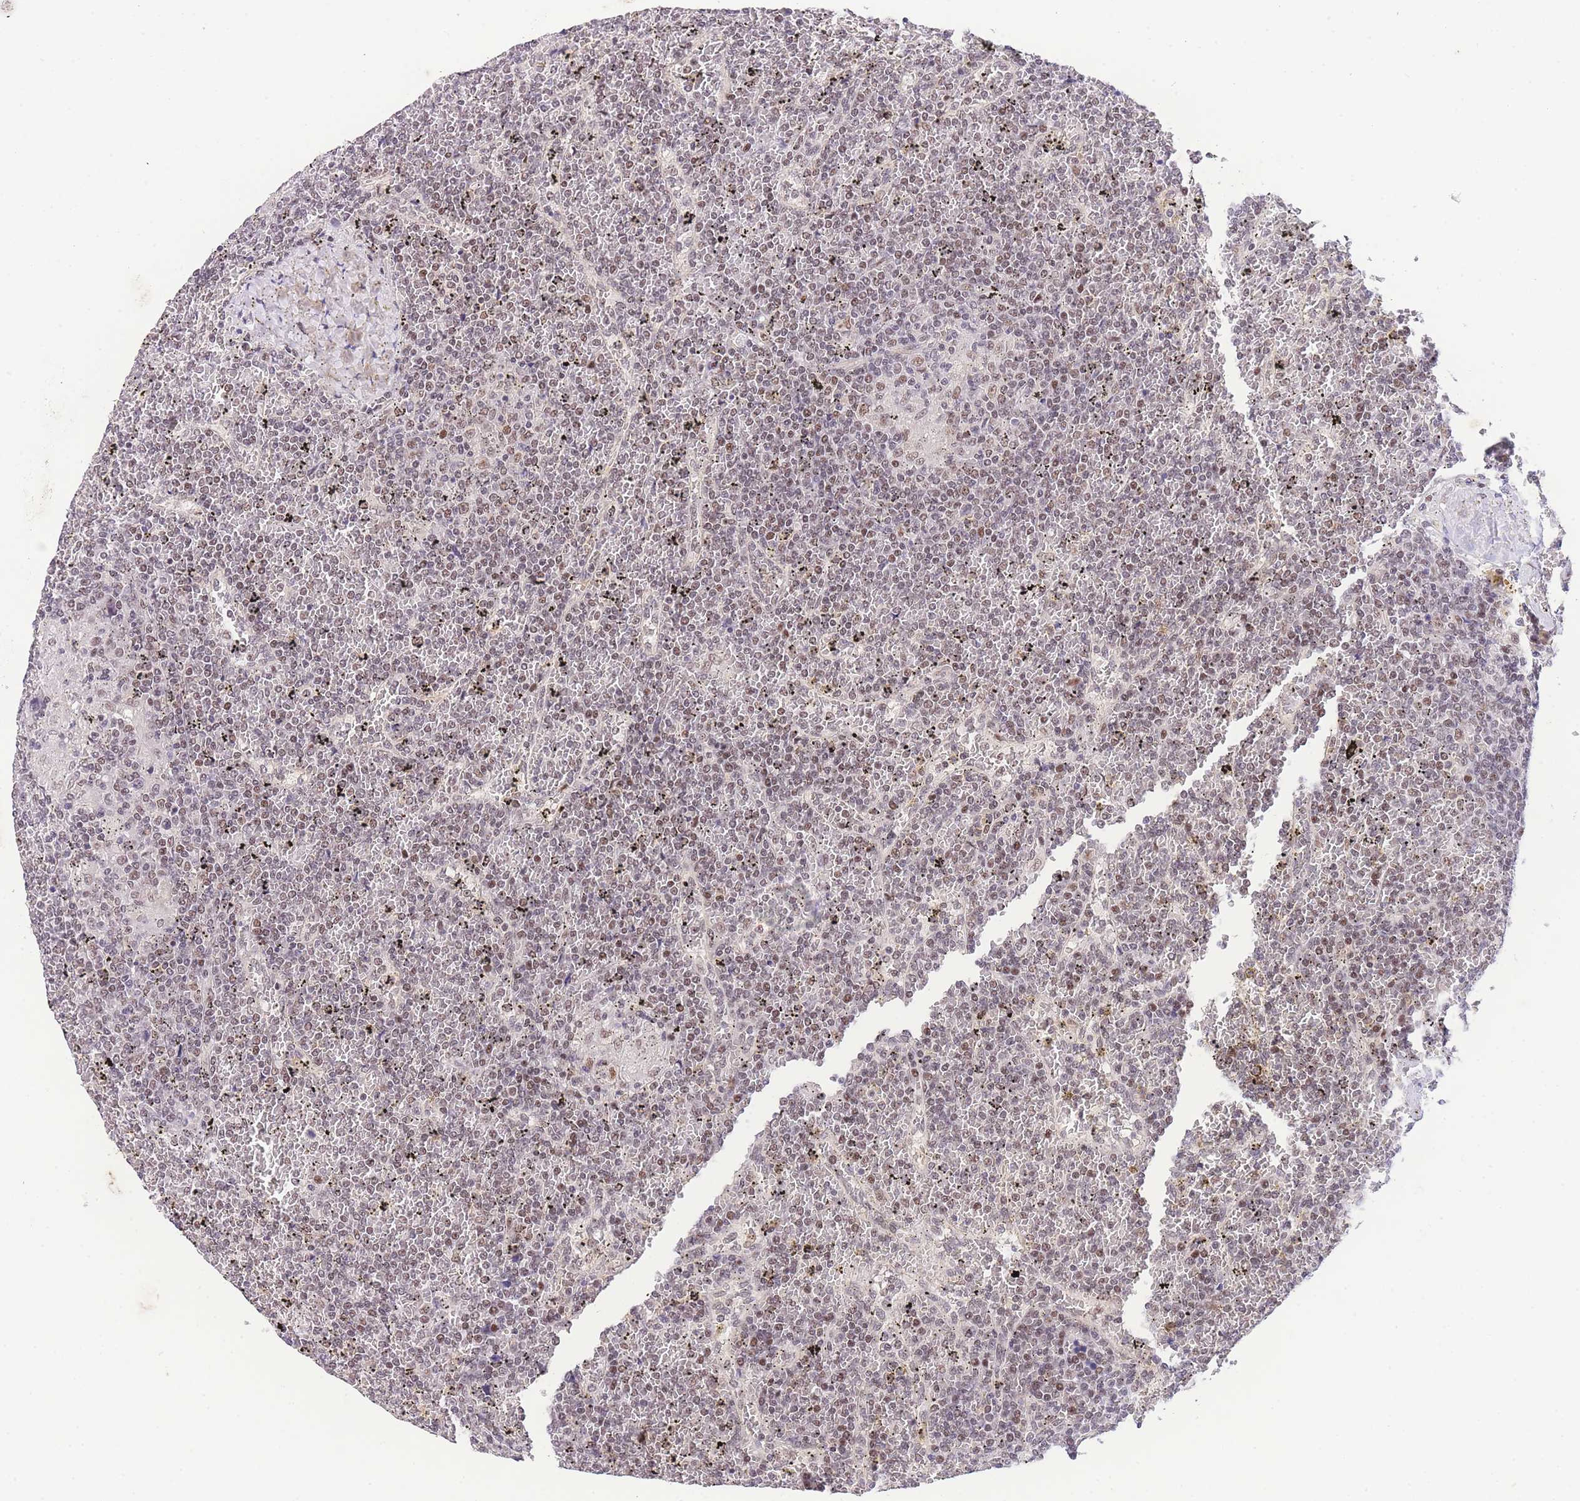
{"staining": {"intensity": "weak", "quantity": ">75%", "location": "nuclear"}, "tissue": "lymphoma", "cell_type": "Tumor cells", "image_type": "cancer", "snomed": [{"axis": "morphology", "description": "Malignant lymphoma, non-Hodgkin's type, Low grade"}, {"axis": "topography", "description": "Spleen"}], "caption": "Protein staining of low-grade malignant lymphoma, non-Hodgkin's type tissue displays weak nuclear staining in approximately >75% of tumor cells.", "gene": "SLC35F2", "patient": {"sex": "female", "age": 19}}